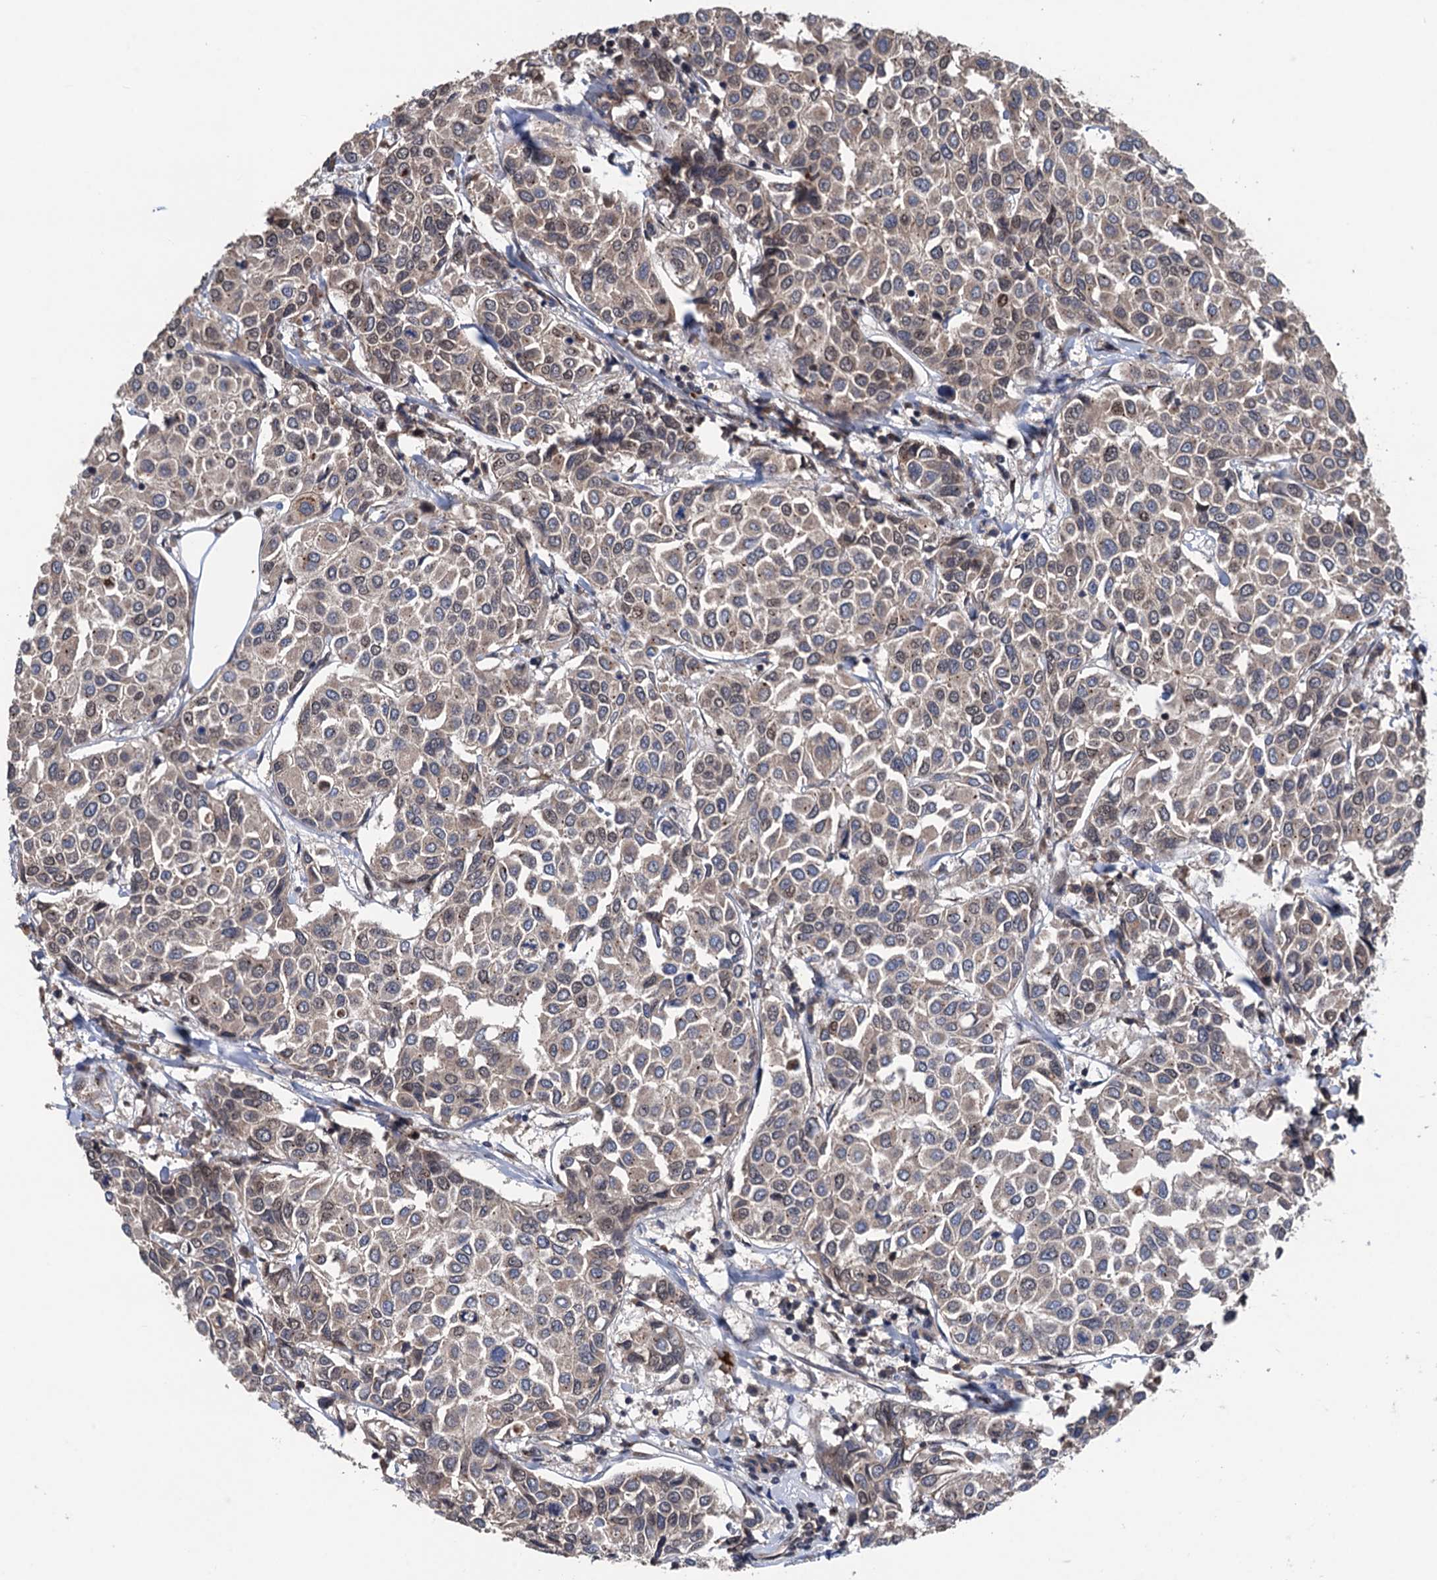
{"staining": {"intensity": "weak", "quantity": "<25%", "location": "cytoplasmic/membranous,nuclear"}, "tissue": "breast cancer", "cell_type": "Tumor cells", "image_type": "cancer", "snomed": [{"axis": "morphology", "description": "Duct carcinoma"}, {"axis": "topography", "description": "Breast"}], "caption": "Immunohistochemical staining of human invasive ductal carcinoma (breast) exhibits no significant expression in tumor cells.", "gene": "RASSF4", "patient": {"sex": "female", "age": 55}}